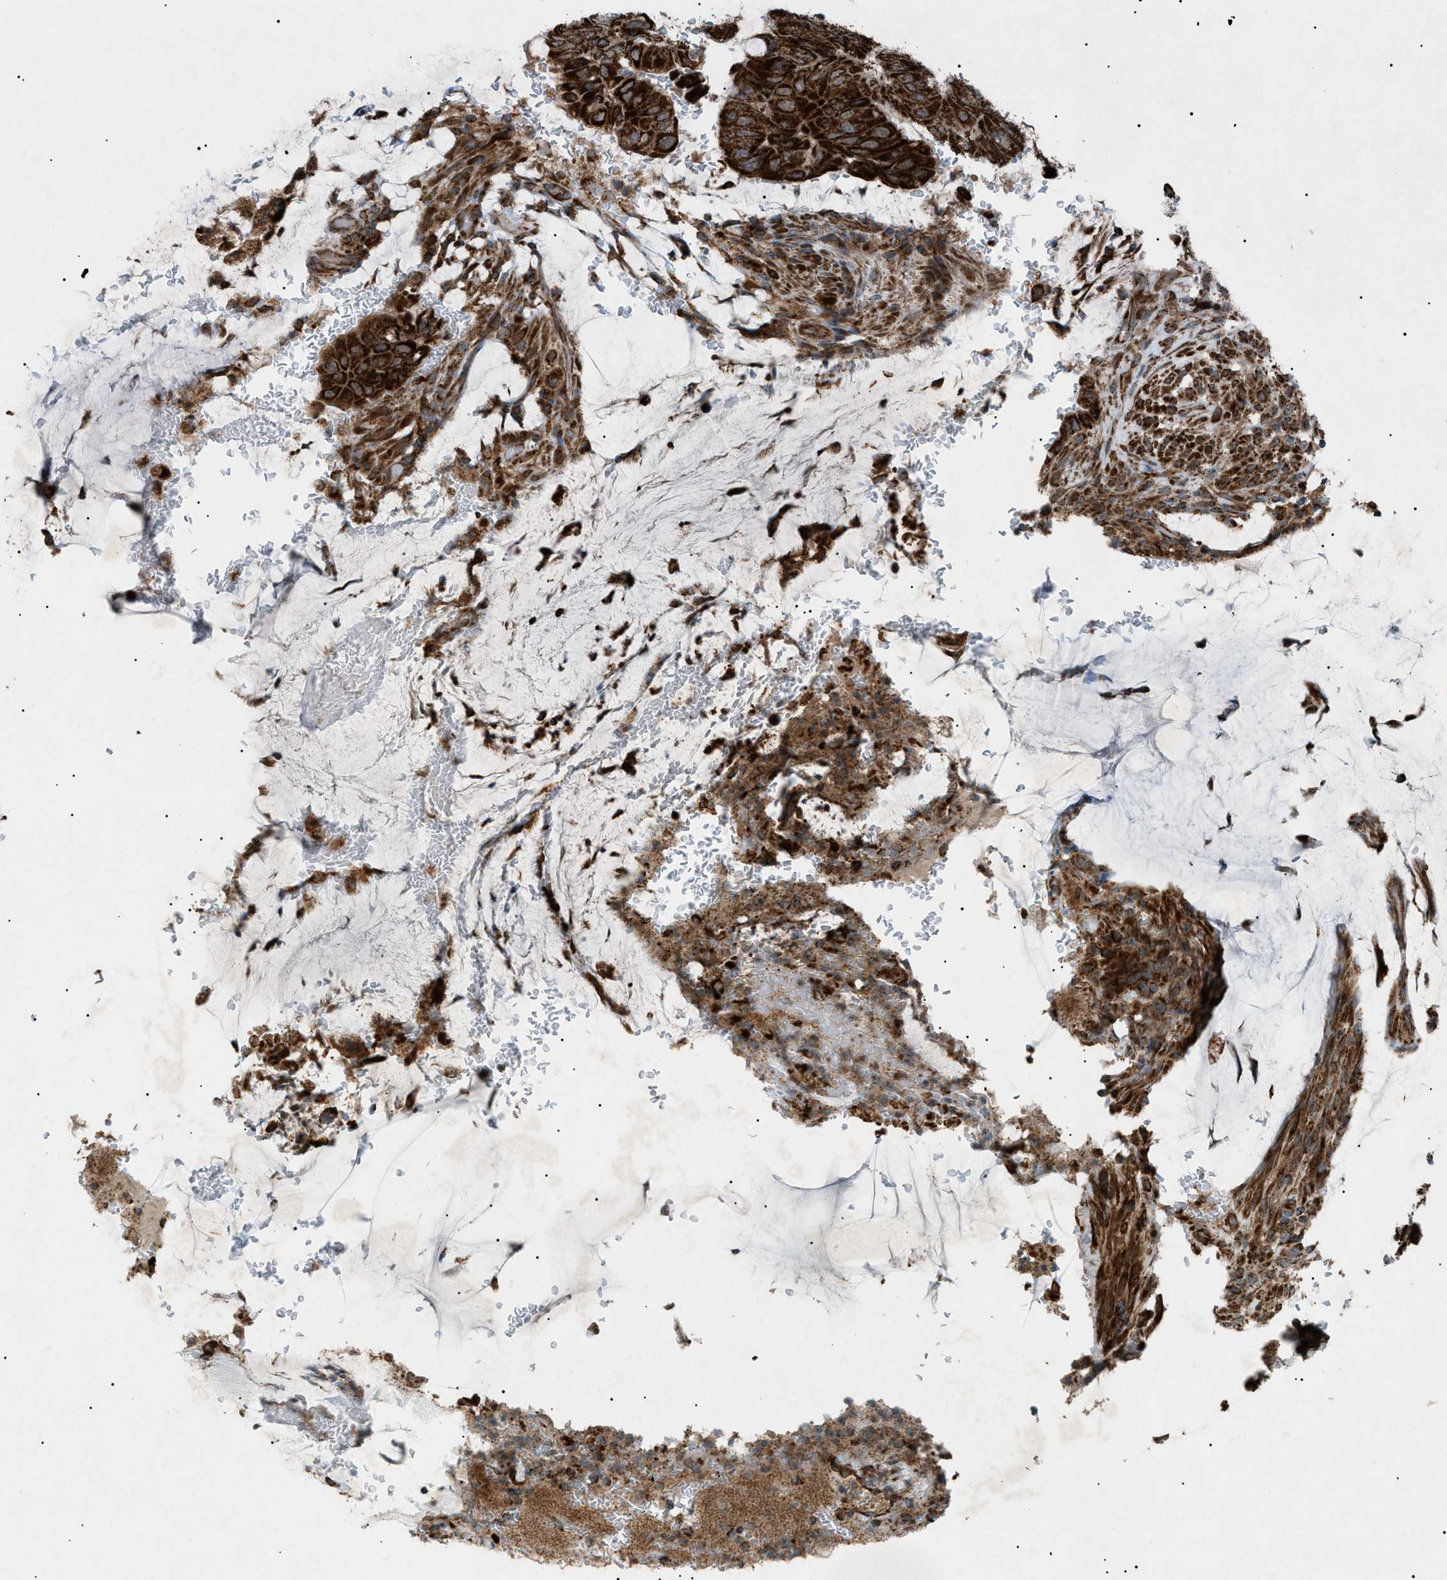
{"staining": {"intensity": "strong", "quantity": ">75%", "location": "cytoplasmic/membranous"}, "tissue": "colorectal cancer", "cell_type": "Tumor cells", "image_type": "cancer", "snomed": [{"axis": "morphology", "description": "Normal tissue, NOS"}, {"axis": "morphology", "description": "Adenocarcinoma, NOS"}, {"axis": "topography", "description": "Rectum"}], "caption": "A brown stain highlights strong cytoplasmic/membranous positivity of a protein in human colorectal cancer (adenocarcinoma) tumor cells. (DAB = brown stain, brightfield microscopy at high magnification).", "gene": "C1GALT1C1", "patient": {"sex": "male", "age": 92}}